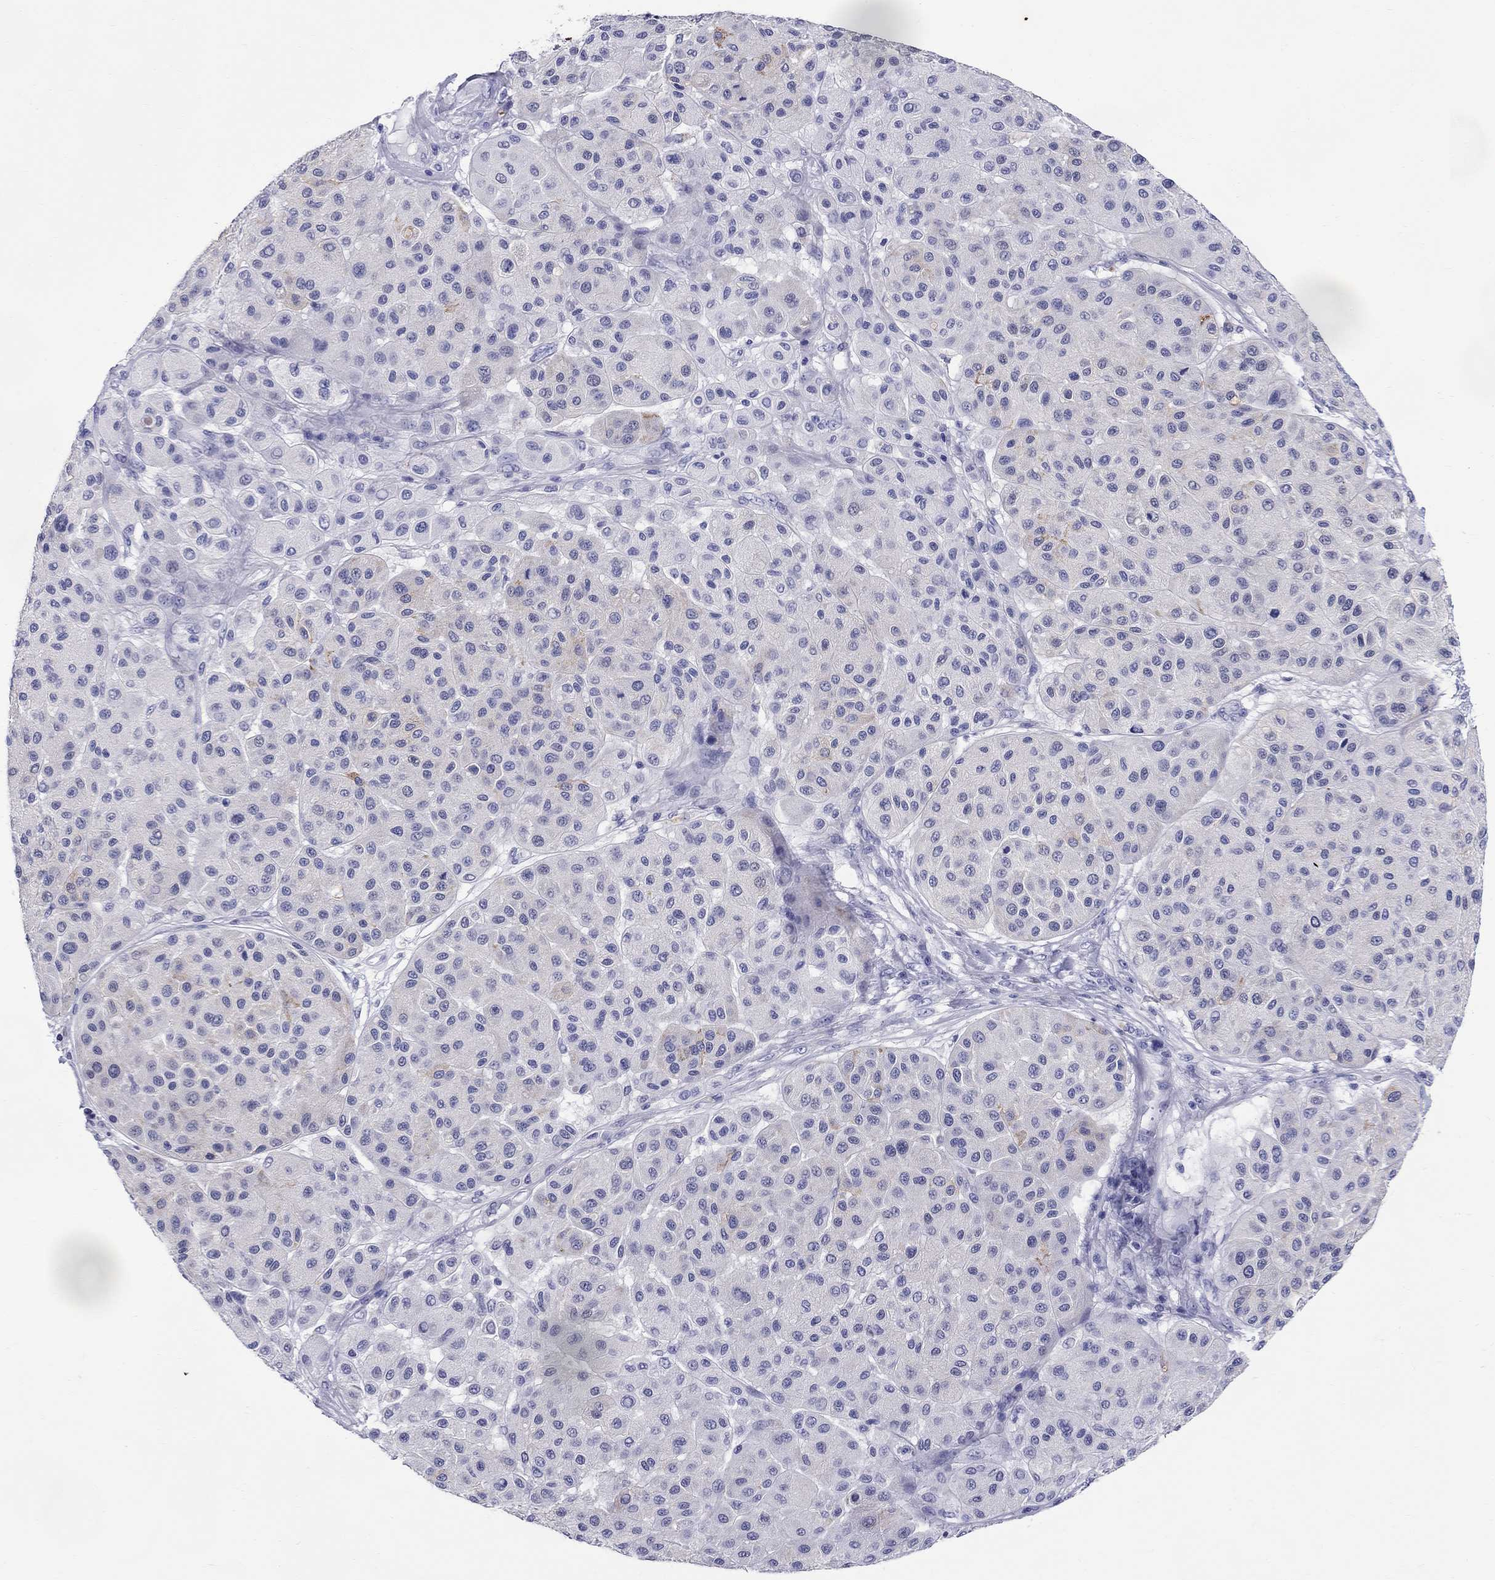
{"staining": {"intensity": "negative", "quantity": "none", "location": "none"}, "tissue": "melanoma", "cell_type": "Tumor cells", "image_type": "cancer", "snomed": [{"axis": "morphology", "description": "Malignant melanoma, Metastatic site"}, {"axis": "topography", "description": "Smooth muscle"}], "caption": "Immunohistochemistry (IHC) image of neoplastic tissue: human malignant melanoma (metastatic site) stained with DAB exhibits no significant protein expression in tumor cells.", "gene": "LAMP5", "patient": {"sex": "male", "age": 41}}